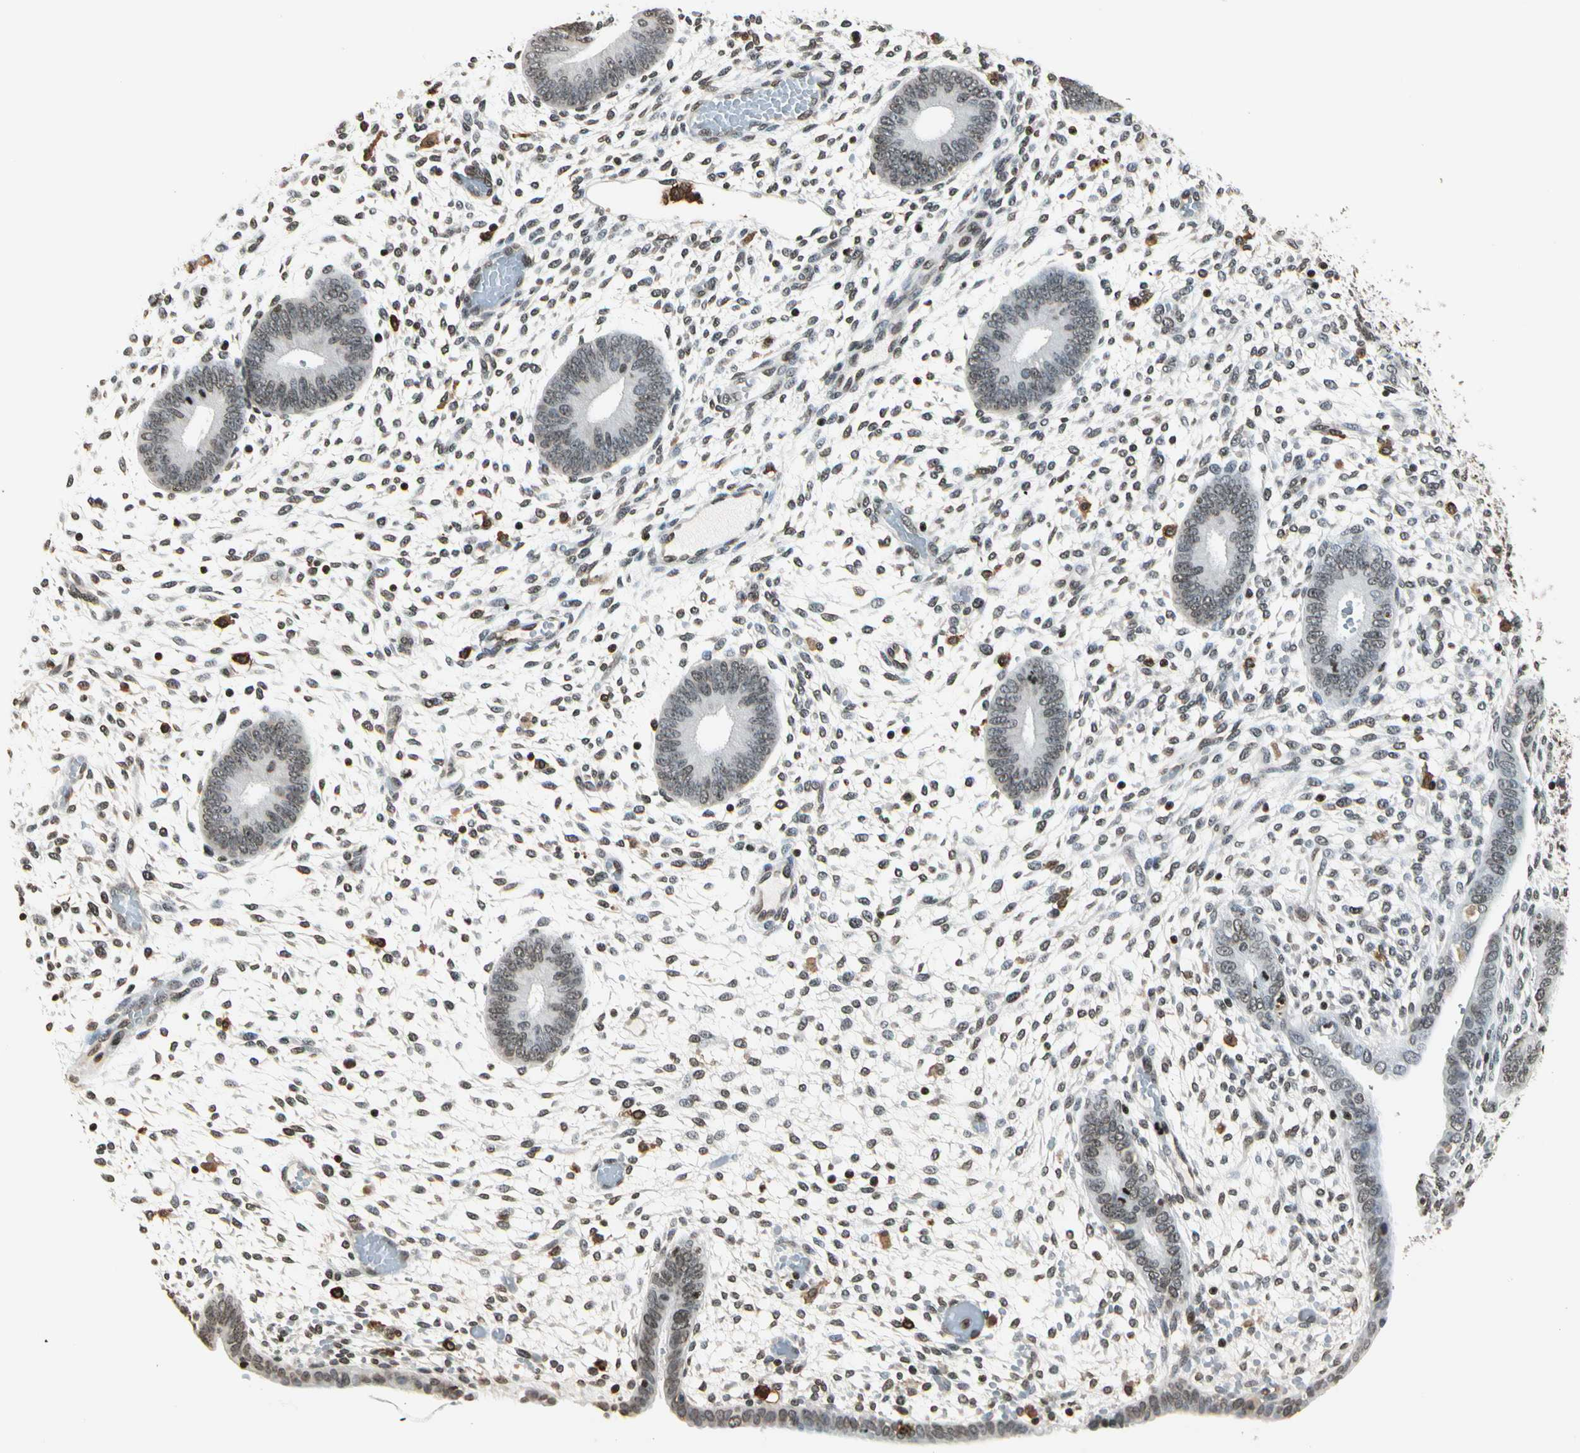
{"staining": {"intensity": "weak", "quantity": "<25%", "location": "nuclear"}, "tissue": "endometrium", "cell_type": "Cells in endometrial stroma", "image_type": "normal", "snomed": [{"axis": "morphology", "description": "Normal tissue, NOS"}, {"axis": "topography", "description": "Endometrium"}], "caption": "DAB (3,3'-diaminobenzidine) immunohistochemical staining of unremarkable human endometrium shows no significant positivity in cells in endometrial stroma. (DAB IHC, high magnification).", "gene": "FER", "patient": {"sex": "female", "age": 42}}